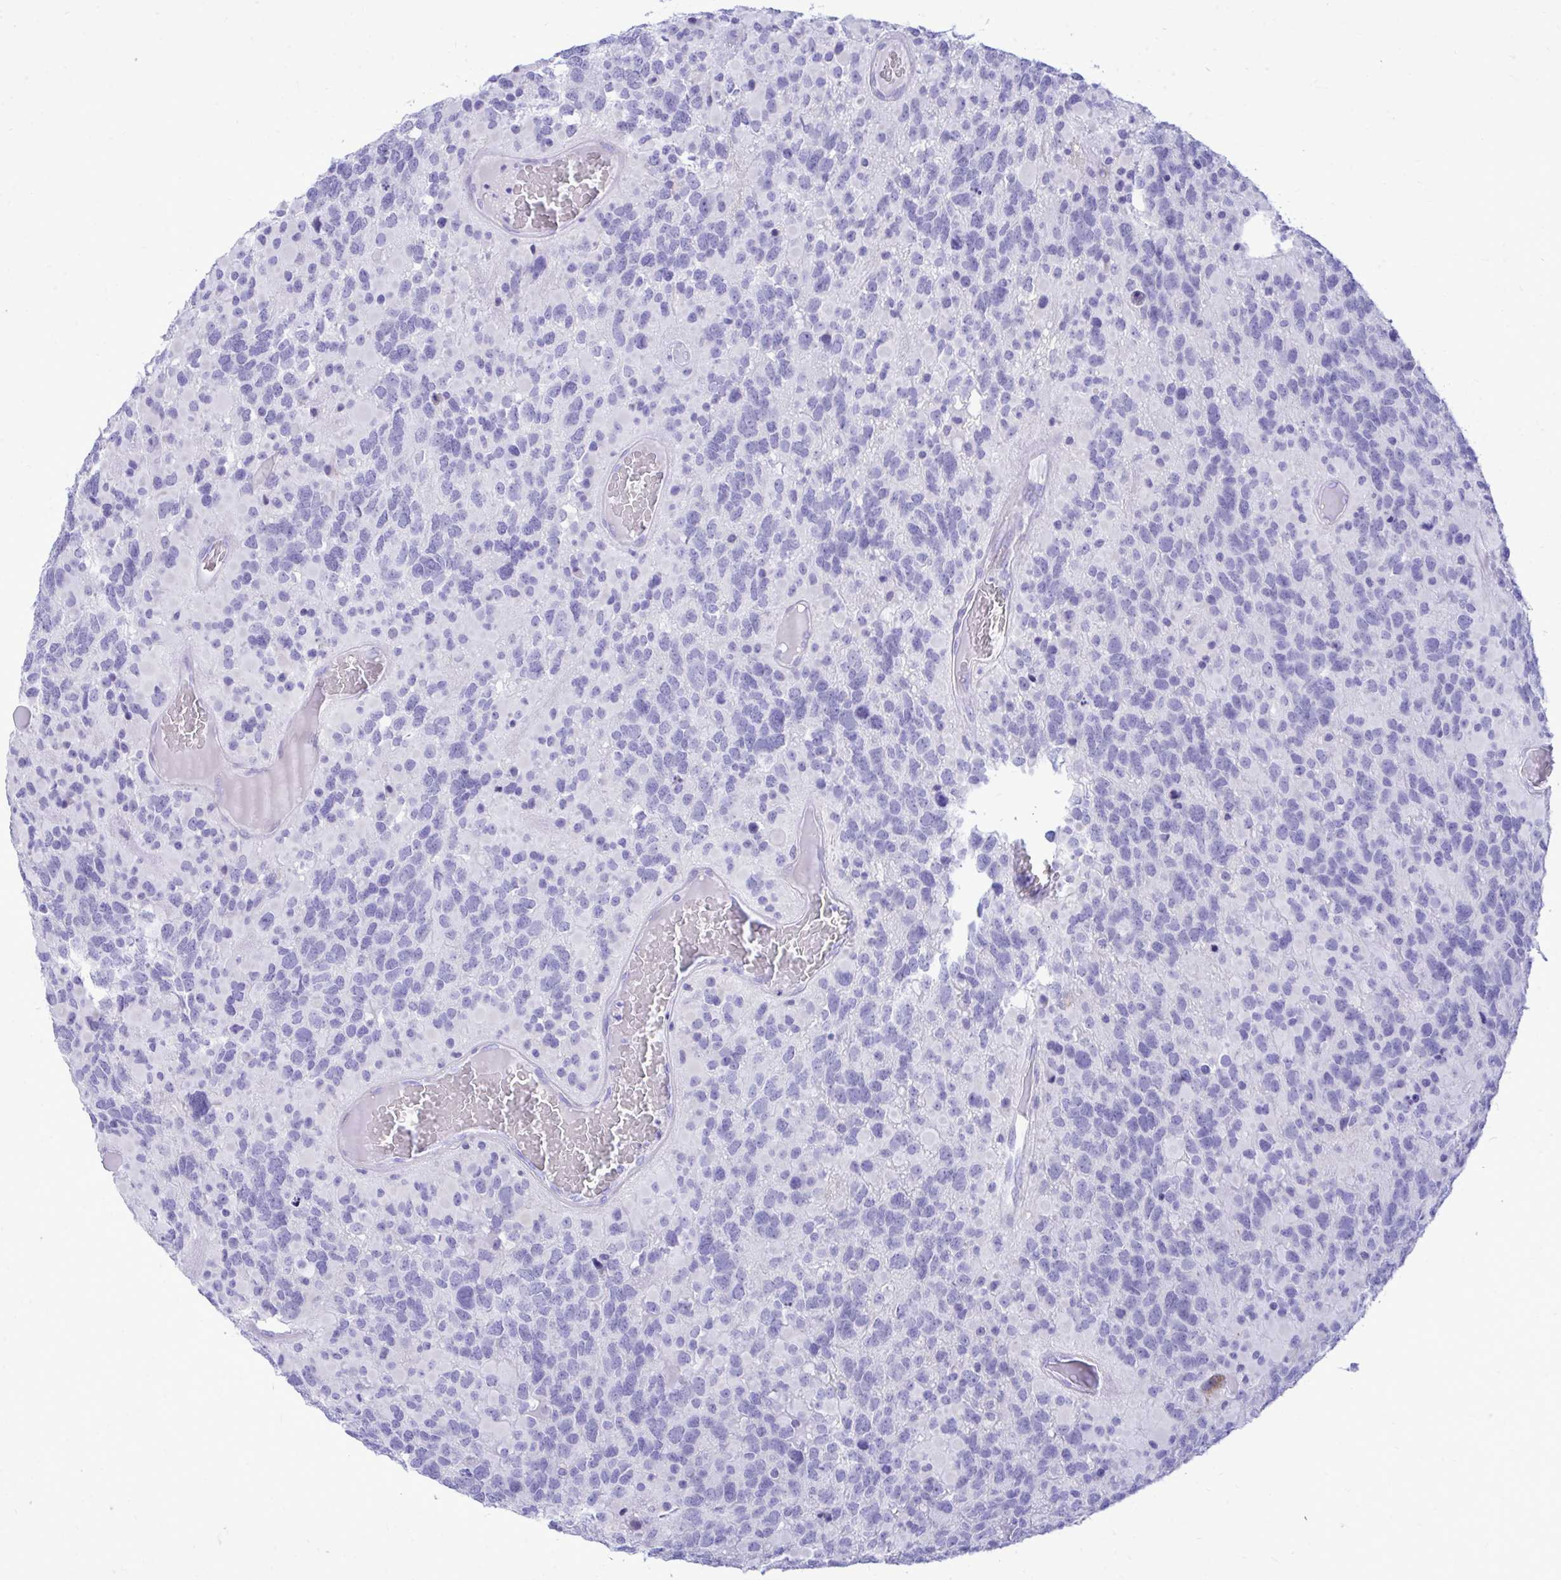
{"staining": {"intensity": "negative", "quantity": "none", "location": "none"}, "tissue": "glioma", "cell_type": "Tumor cells", "image_type": "cancer", "snomed": [{"axis": "morphology", "description": "Glioma, malignant, High grade"}, {"axis": "topography", "description": "Brain"}], "caption": "Glioma was stained to show a protein in brown. There is no significant expression in tumor cells. (DAB (3,3'-diaminobenzidine) IHC visualized using brightfield microscopy, high magnification).", "gene": "ANKDD1B", "patient": {"sex": "female", "age": 40}}